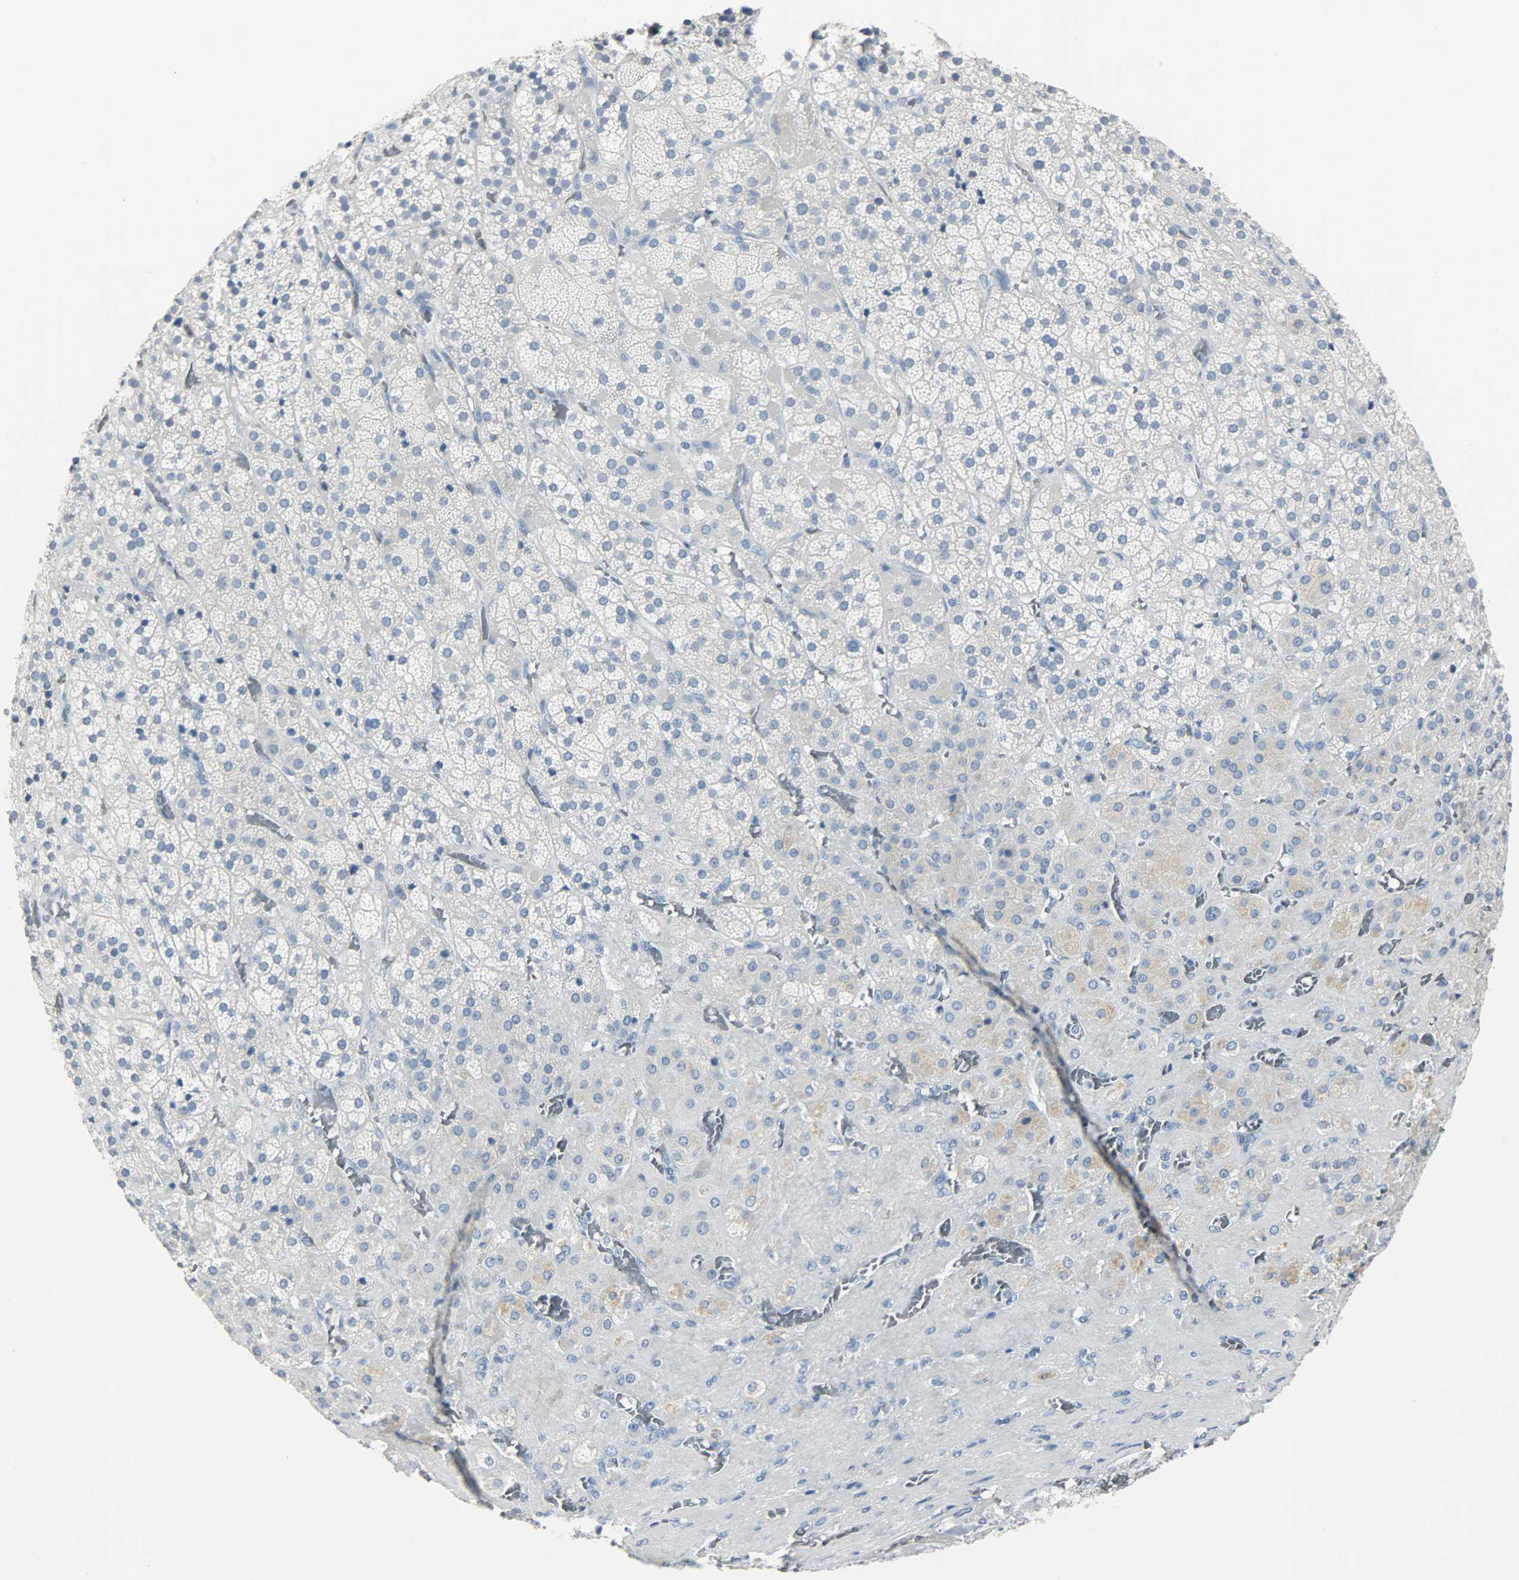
{"staining": {"intensity": "negative", "quantity": "none", "location": "none"}, "tissue": "adrenal gland", "cell_type": "Glandular cells", "image_type": "normal", "snomed": [{"axis": "morphology", "description": "Normal tissue, NOS"}, {"axis": "topography", "description": "Adrenal gland"}], "caption": "Image shows no protein staining in glandular cells of normal adrenal gland. The staining was performed using DAB to visualize the protein expression in brown, while the nuclei were stained in blue with hematoxylin (Magnification: 20x).", "gene": "HELLS", "patient": {"sex": "female", "age": 71}}